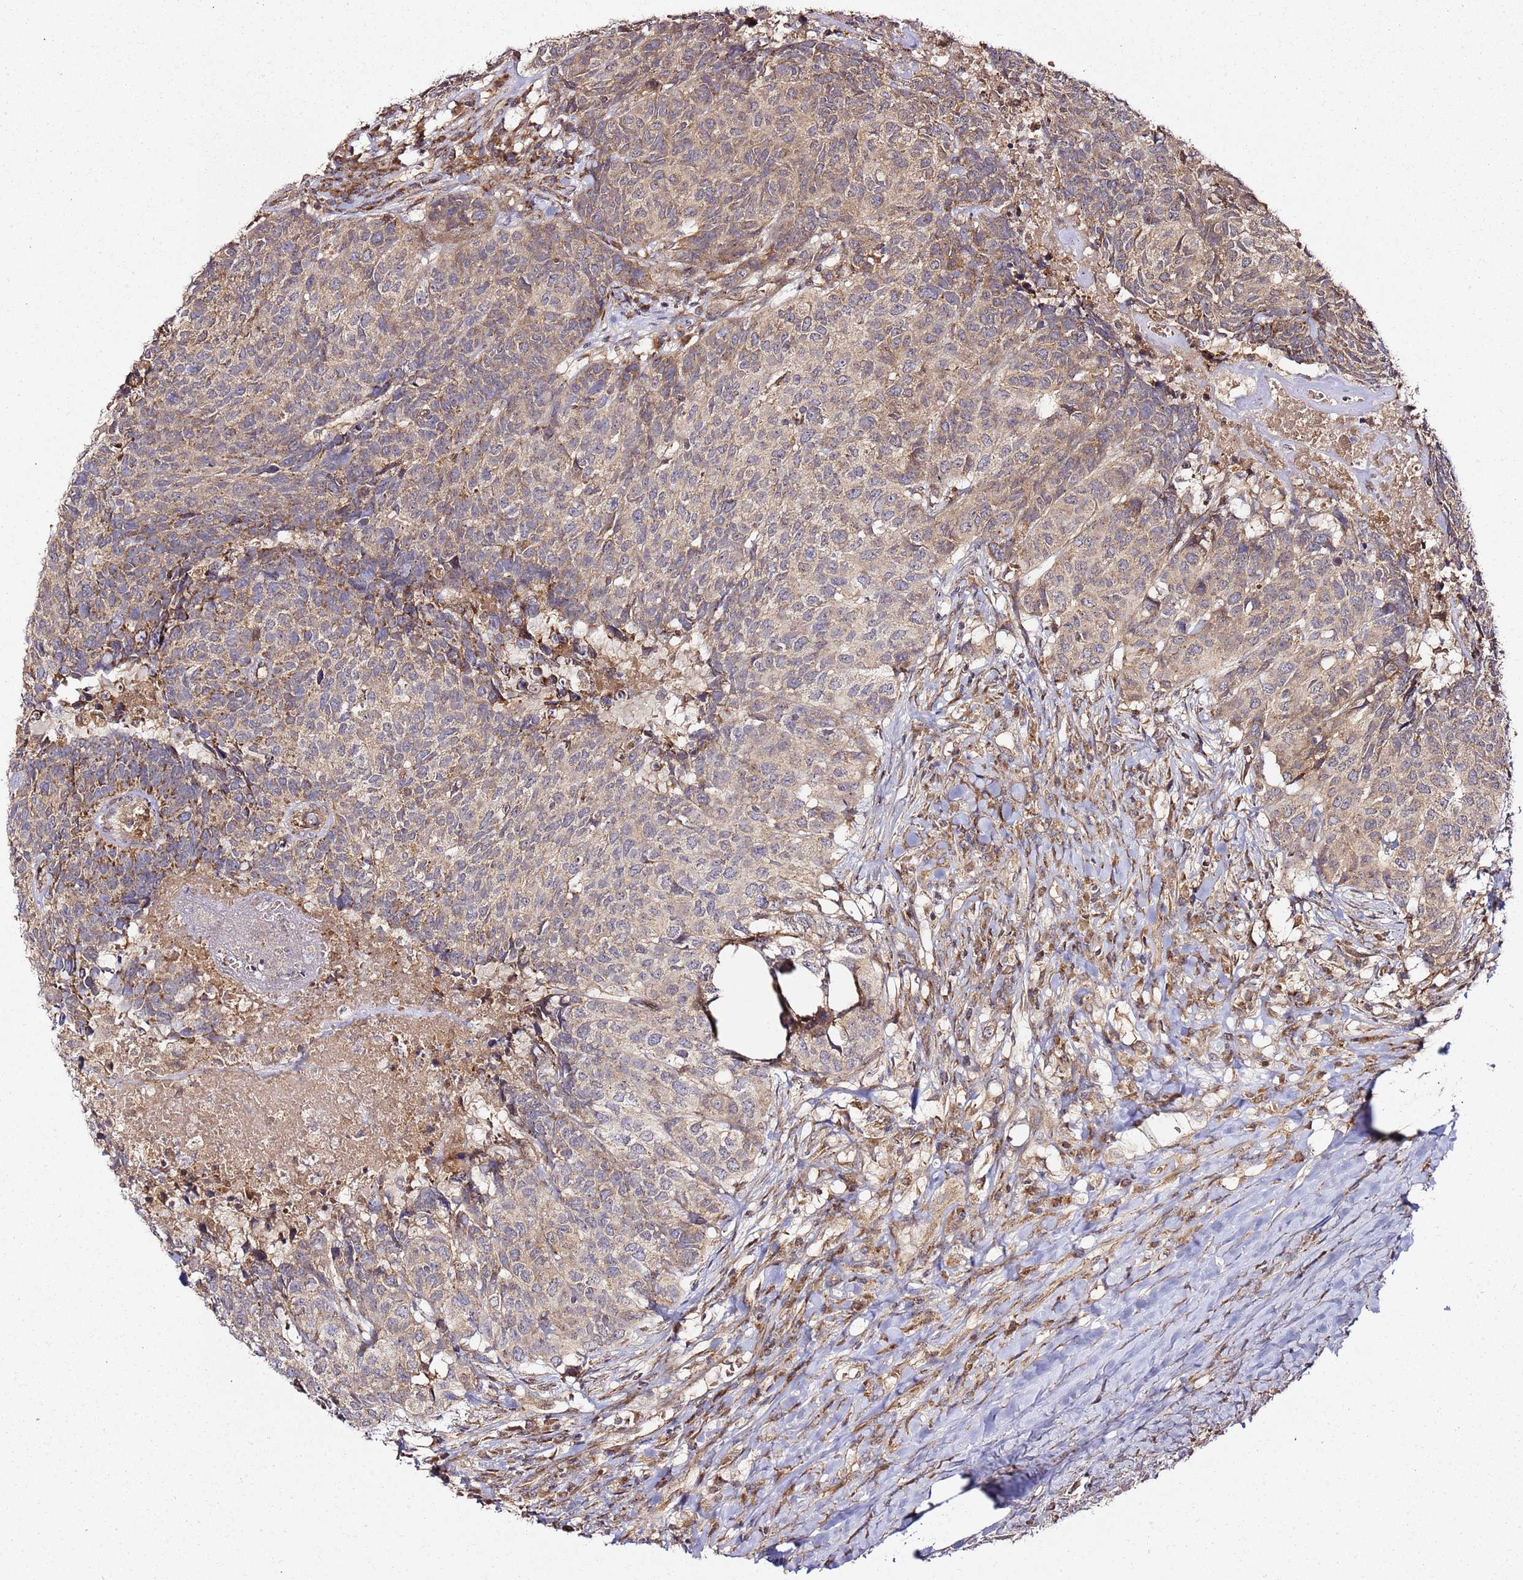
{"staining": {"intensity": "moderate", "quantity": ">75%", "location": "cytoplasmic/membranous"}, "tissue": "head and neck cancer", "cell_type": "Tumor cells", "image_type": "cancer", "snomed": [{"axis": "morphology", "description": "Normal tissue, NOS"}, {"axis": "morphology", "description": "Squamous cell carcinoma, NOS"}, {"axis": "topography", "description": "Skeletal muscle"}, {"axis": "topography", "description": "Vascular tissue"}, {"axis": "topography", "description": "Peripheral nerve tissue"}, {"axis": "topography", "description": "Head-Neck"}], "caption": "Immunohistochemistry (IHC) (DAB (3,3'-diaminobenzidine)) staining of head and neck squamous cell carcinoma demonstrates moderate cytoplasmic/membranous protein staining in about >75% of tumor cells.", "gene": "TM2D2", "patient": {"sex": "male", "age": 66}}